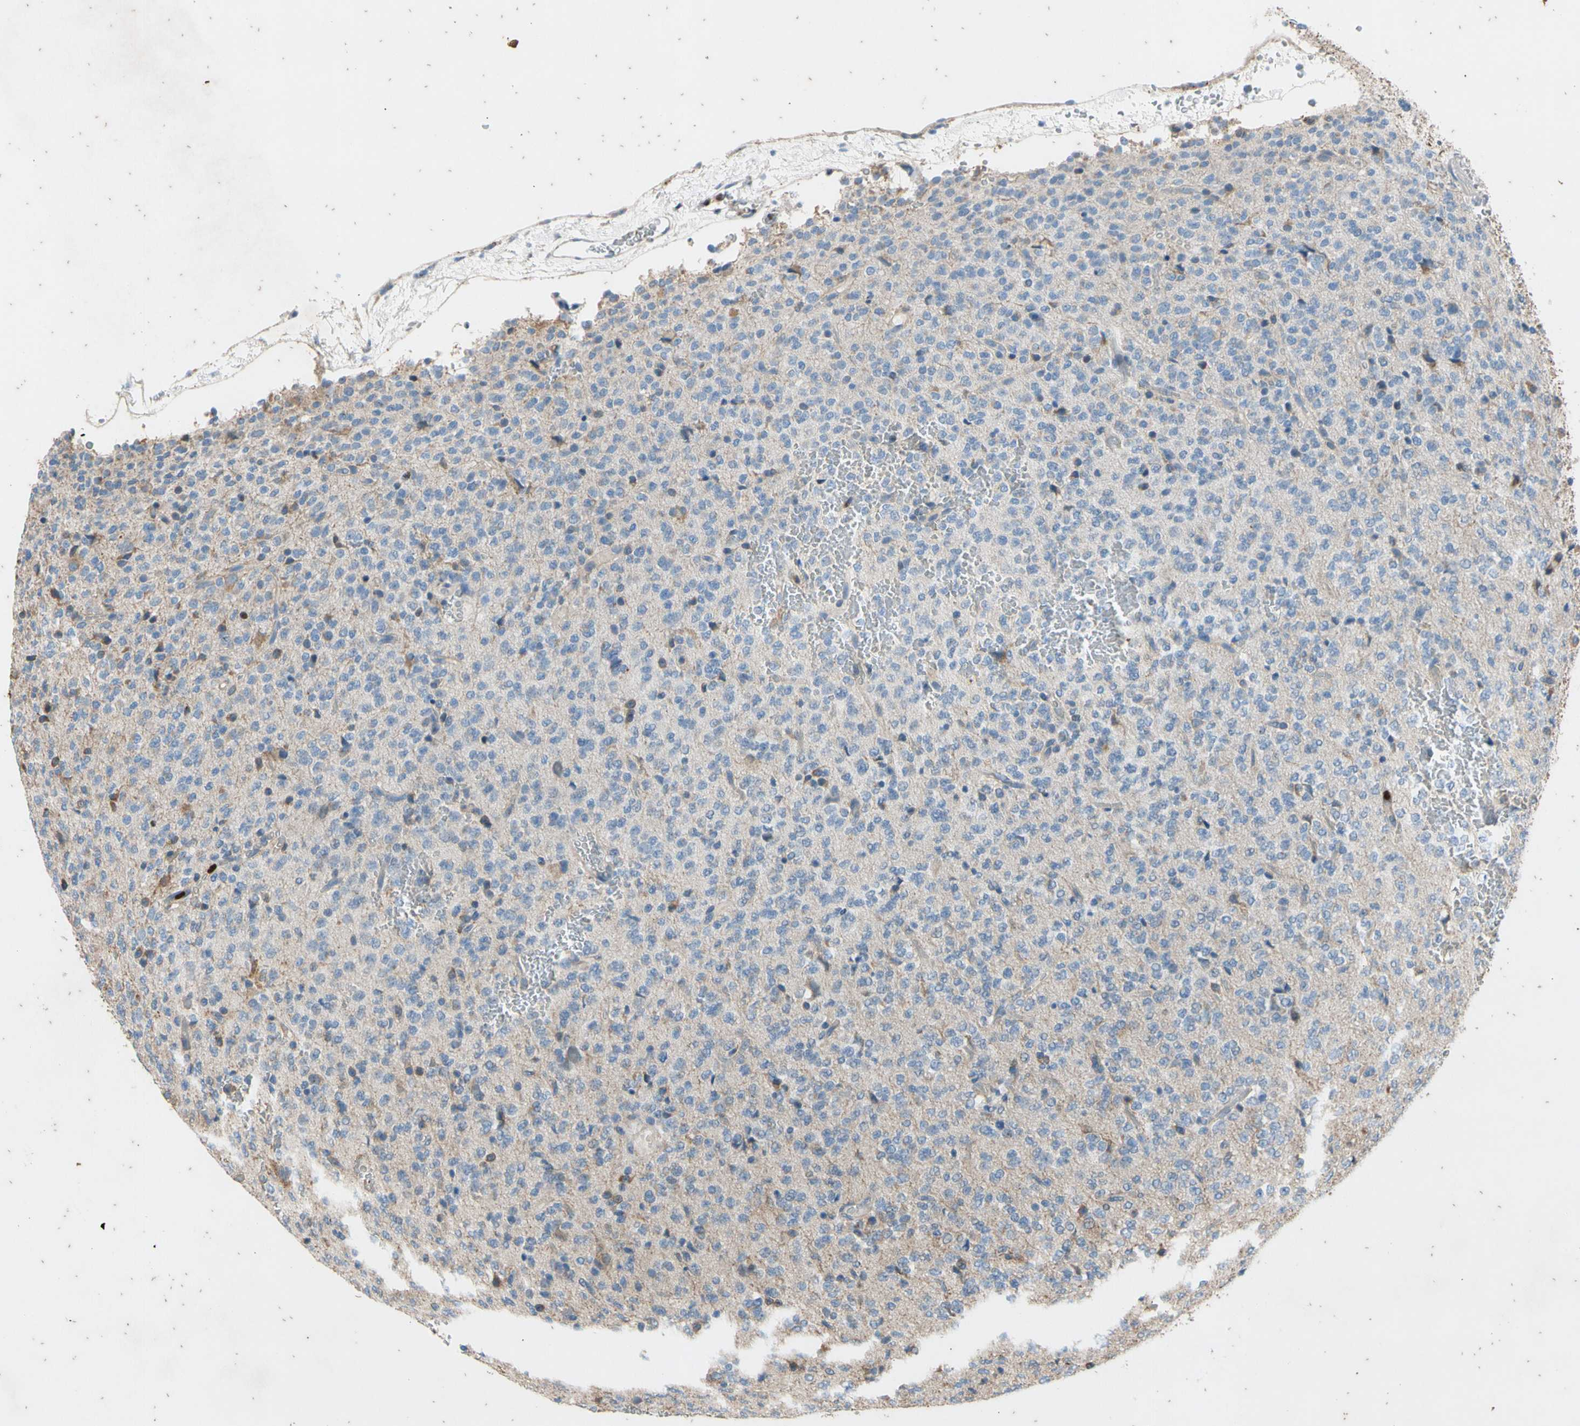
{"staining": {"intensity": "negative", "quantity": "none", "location": "none"}, "tissue": "glioma", "cell_type": "Tumor cells", "image_type": "cancer", "snomed": [{"axis": "morphology", "description": "Glioma, malignant, Low grade"}, {"axis": "topography", "description": "Brain"}], "caption": "Human glioma stained for a protein using immunohistochemistry (IHC) demonstrates no positivity in tumor cells.", "gene": "TBX21", "patient": {"sex": "male", "age": 38}}